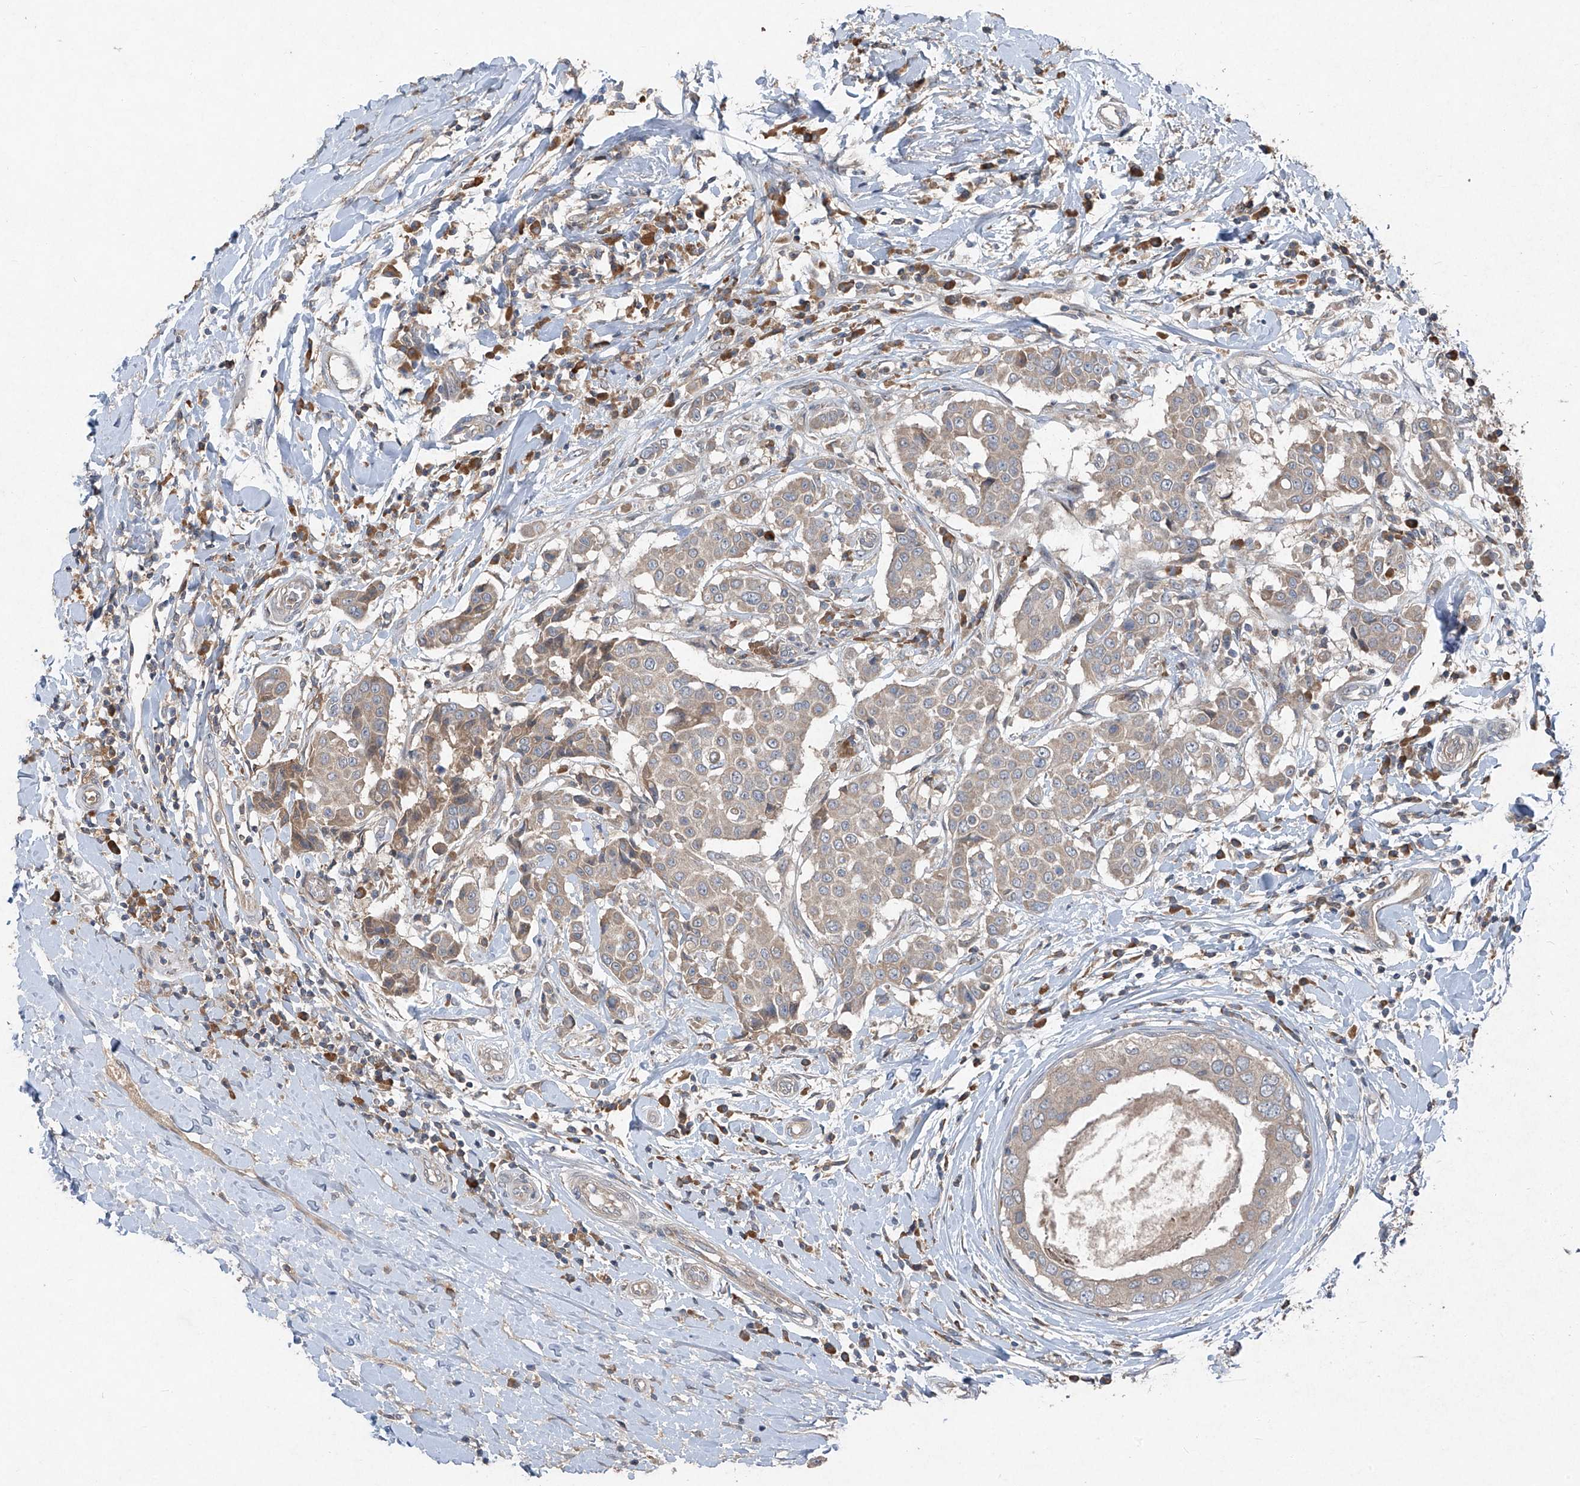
{"staining": {"intensity": "weak", "quantity": ">75%", "location": "cytoplasmic/membranous"}, "tissue": "breast cancer", "cell_type": "Tumor cells", "image_type": "cancer", "snomed": [{"axis": "morphology", "description": "Duct carcinoma"}, {"axis": "topography", "description": "Breast"}], "caption": "Brown immunohistochemical staining in human breast infiltrating ductal carcinoma shows weak cytoplasmic/membranous positivity in about >75% of tumor cells.", "gene": "FOXRED2", "patient": {"sex": "female", "age": 27}}